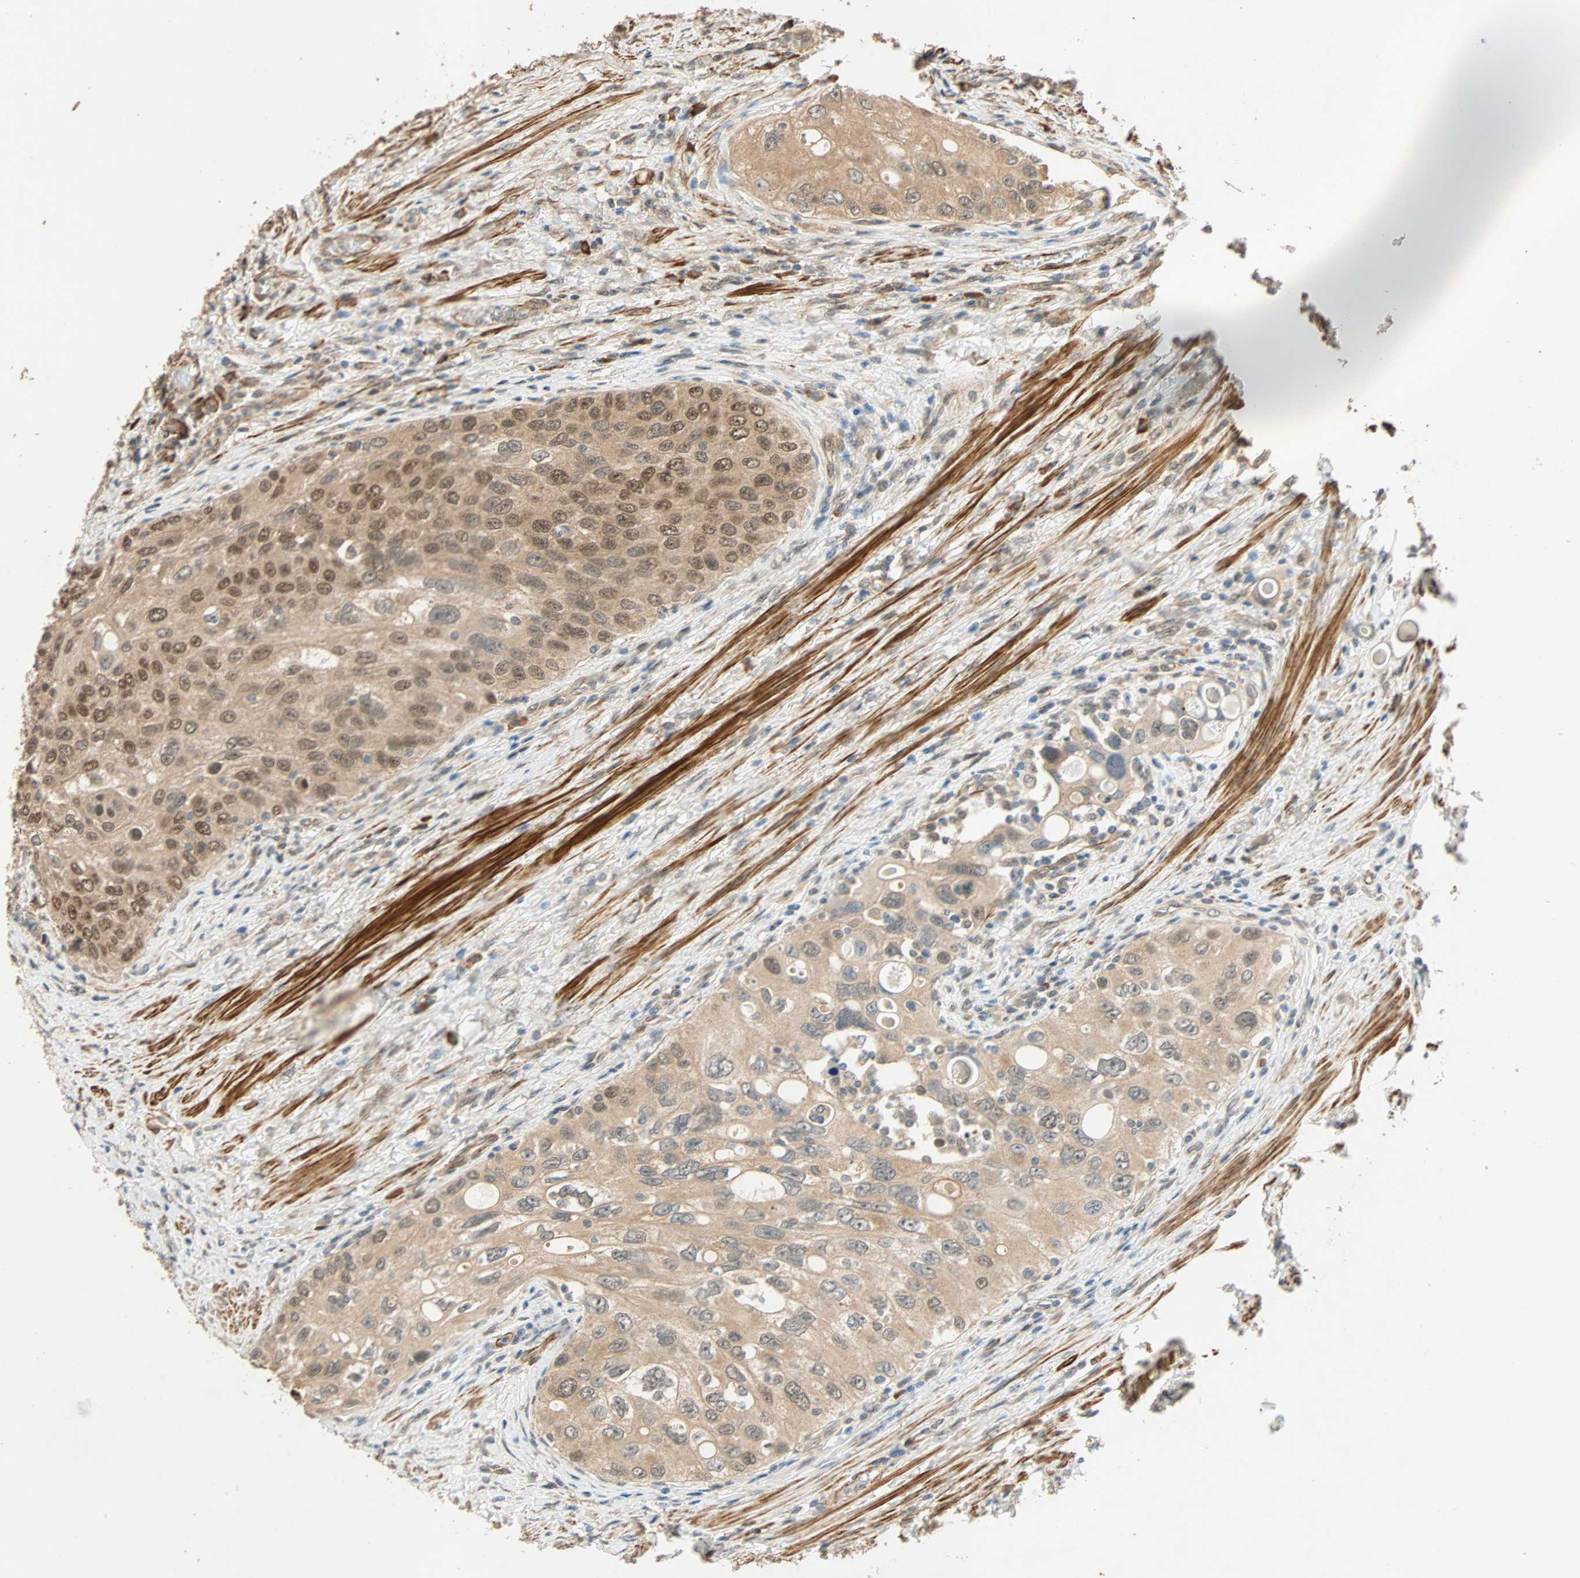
{"staining": {"intensity": "moderate", "quantity": "25%-75%", "location": "cytoplasmic/membranous,nuclear"}, "tissue": "urothelial cancer", "cell_type": "Tumor cells", "image_type": "cancer", "snomed": [{"axis": "morphology", "description": "Urothelial carcinoma, High grade"}, {"axis": "topography", "description": "Urinary bladder"}], "caption": "This is a histology image of immunohistochemistry (IHC) staining of urothelial cancer, which shows moderate staining in the cytoplasmic/membranous and nuclear of tumor cells.", "gene": "QSER1", "patient": {"sex": "female", "age": 56}}